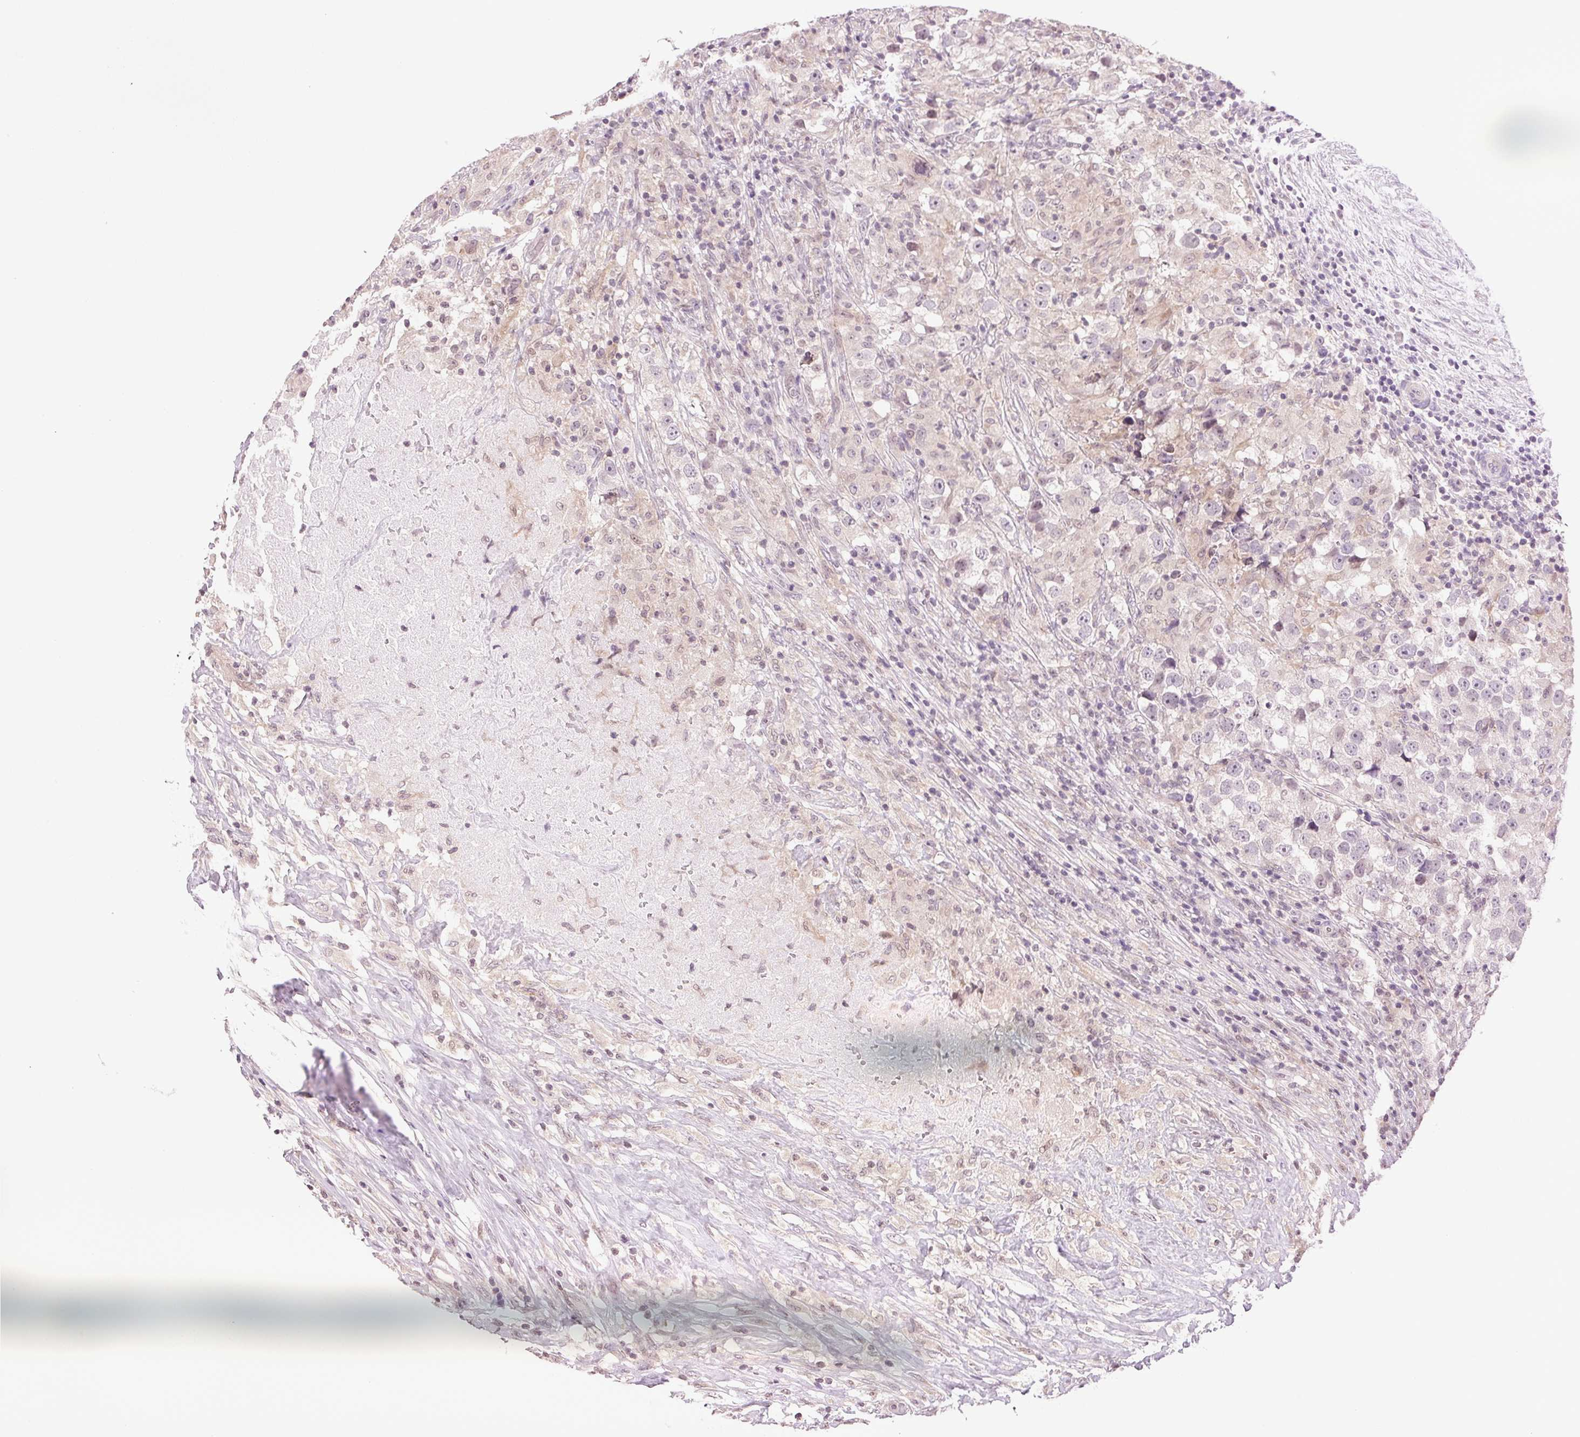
{"staining": {"intensity": "weak", "quantity": "<25%", "location": "nuclear"}, "tissue": "testis cancer", "cell_type": "Tumor cells", "image_type": "cancer", "snomed": [{"axis": "morphology", "description": "Seminoma, NOS"}, {"axis": "topography", "description": "Testis"}], "caption": "The image reveals no significant expression in tumor cells of testis cancer.", "gene": "TNNT3", "patient": {"sex": "male", "age": 46}}